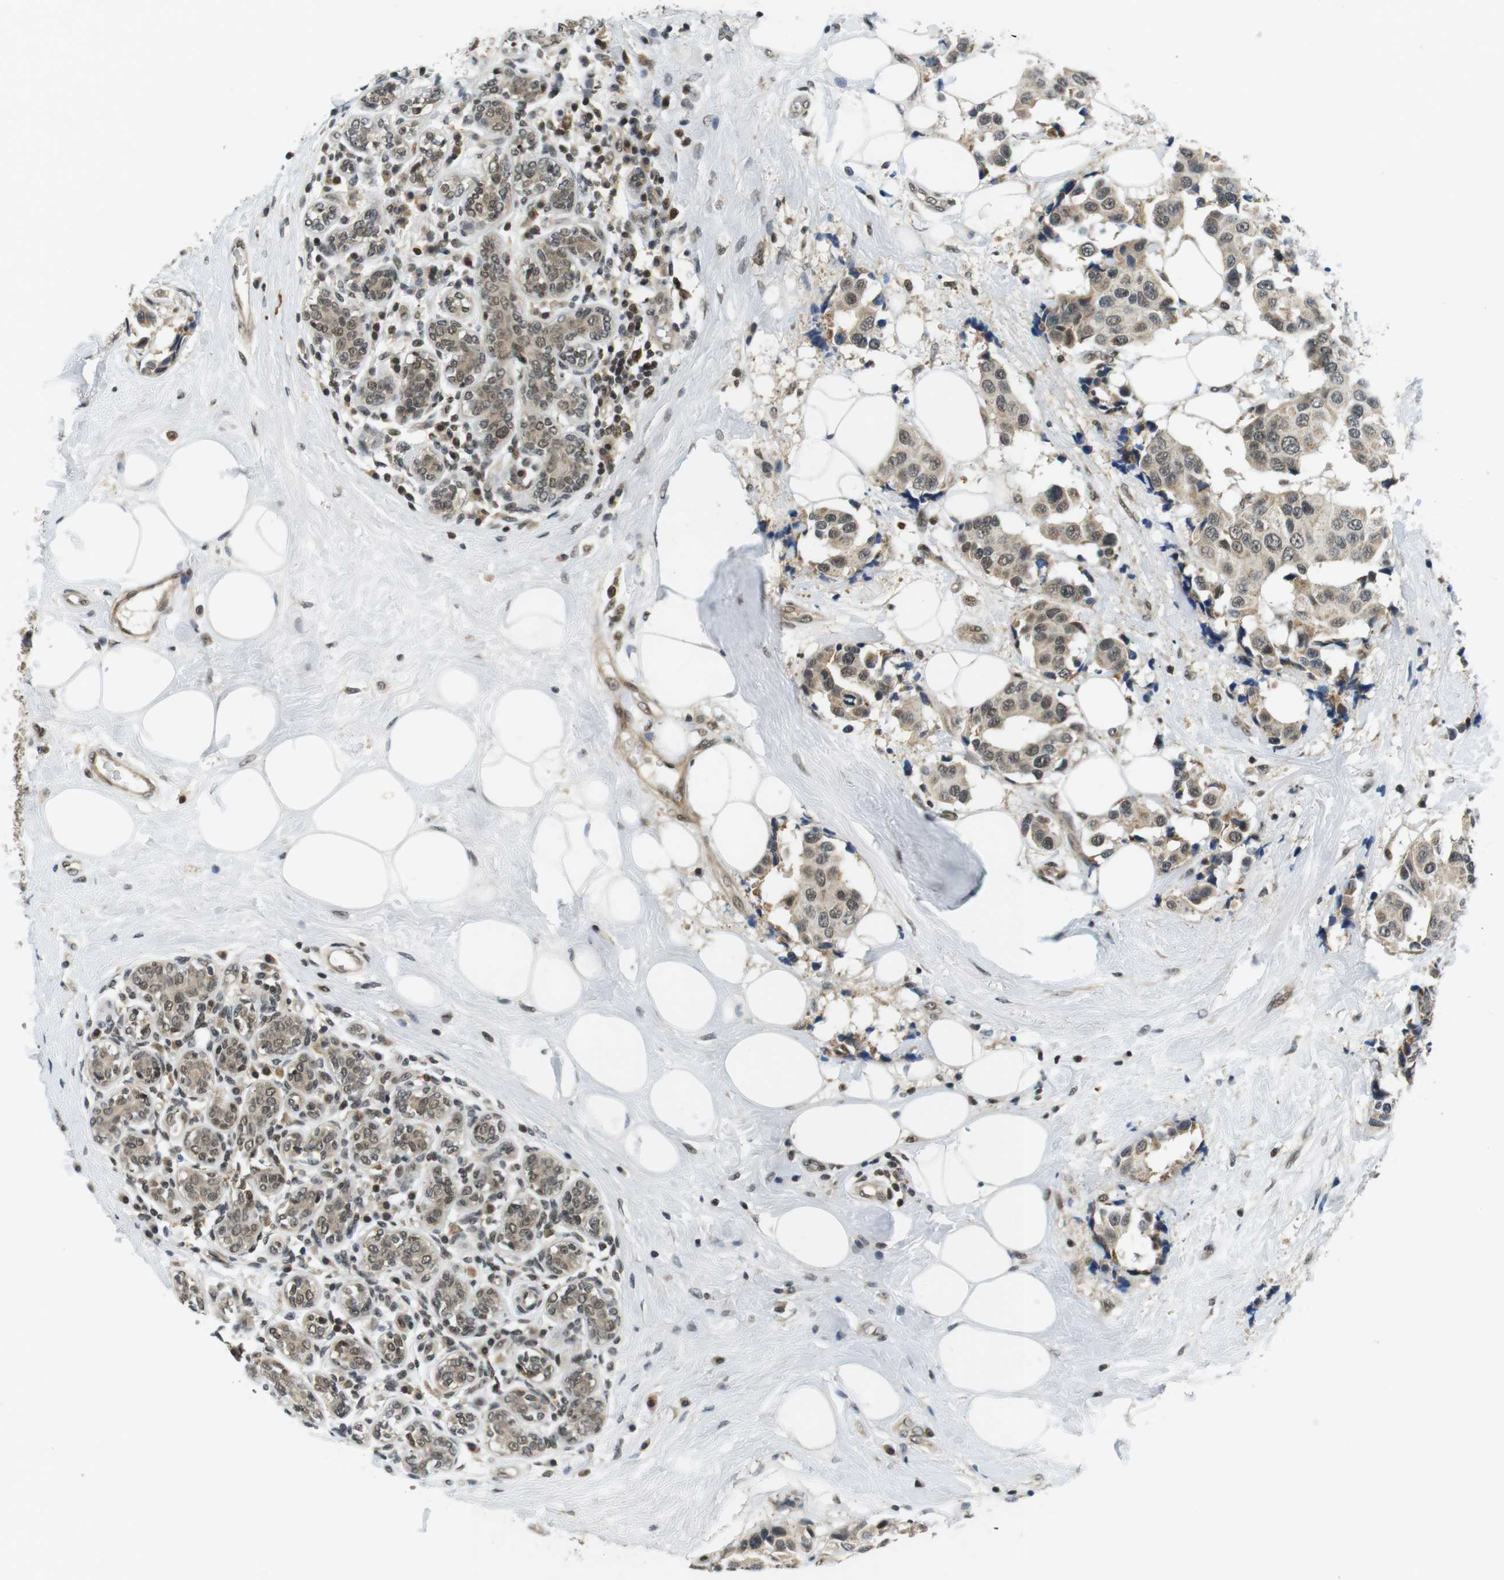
{"staining": {"intensity": "weak", "quantity": ">75%", "location": "cytoplasmic/membranous,nuclear"}, "tissue": "breast cancer", "cell_type": "Tumor cells", "image_type": "cancer", "snomed": [{"axis": "morphology", "description": "Normal tissue, NOS"}, {"axis": "morphology", "description": "Duct carcinoma"}, {"axis": "topography", "description": "Breast"}], "caption": "Infiltrating ductal carcinoma (breast) tissue displays weak cytoplasmic/membranous and nuclear positivity in about >75% of tumor cells, visualized by immunohistochemistry.", "gene": "BRD4", "patient": {"sex": "female", "age": 39}}